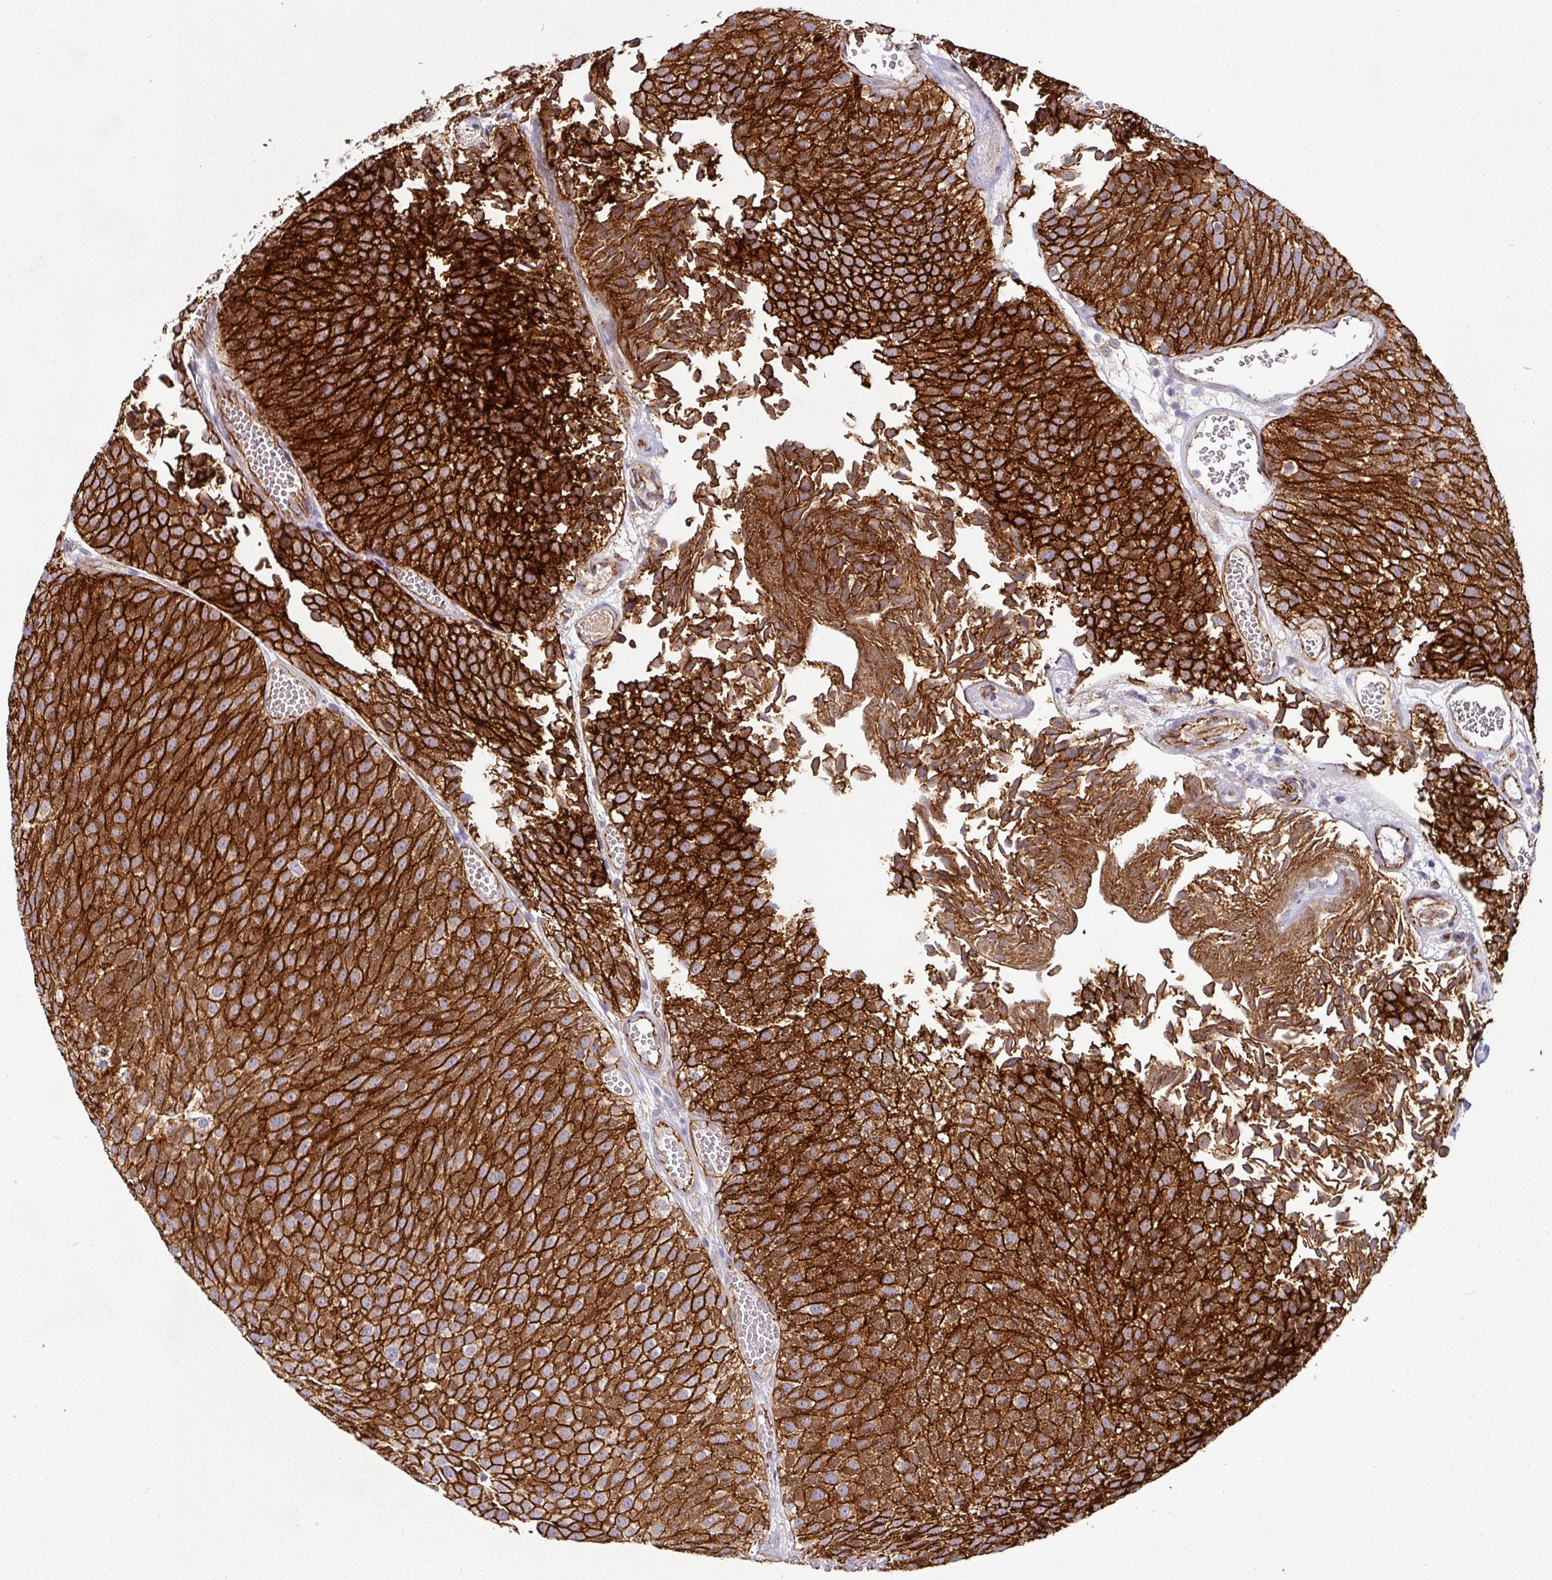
{"staining": {"intensity": "strong", "quantity": ">75%", "location": "cytoplasmic/membranous"}, "tissue": "urothelial cancer", "cell_type": "Tumor cells", "image_type": "cancer", "snomed": [{"axis": "morphology", "description": "Urothelial carcinoma, Low grade"}, {"axis": "topography", "description": "Urinary bladder"}], "caption": "This is an image of IHC staining of urothelial carcinoma (low-grade), which shows strong staining in the cytoplasmic/membranous of tumor cells.", "gene": "JUP", "patient": {"sex": "female", "age": 79}}